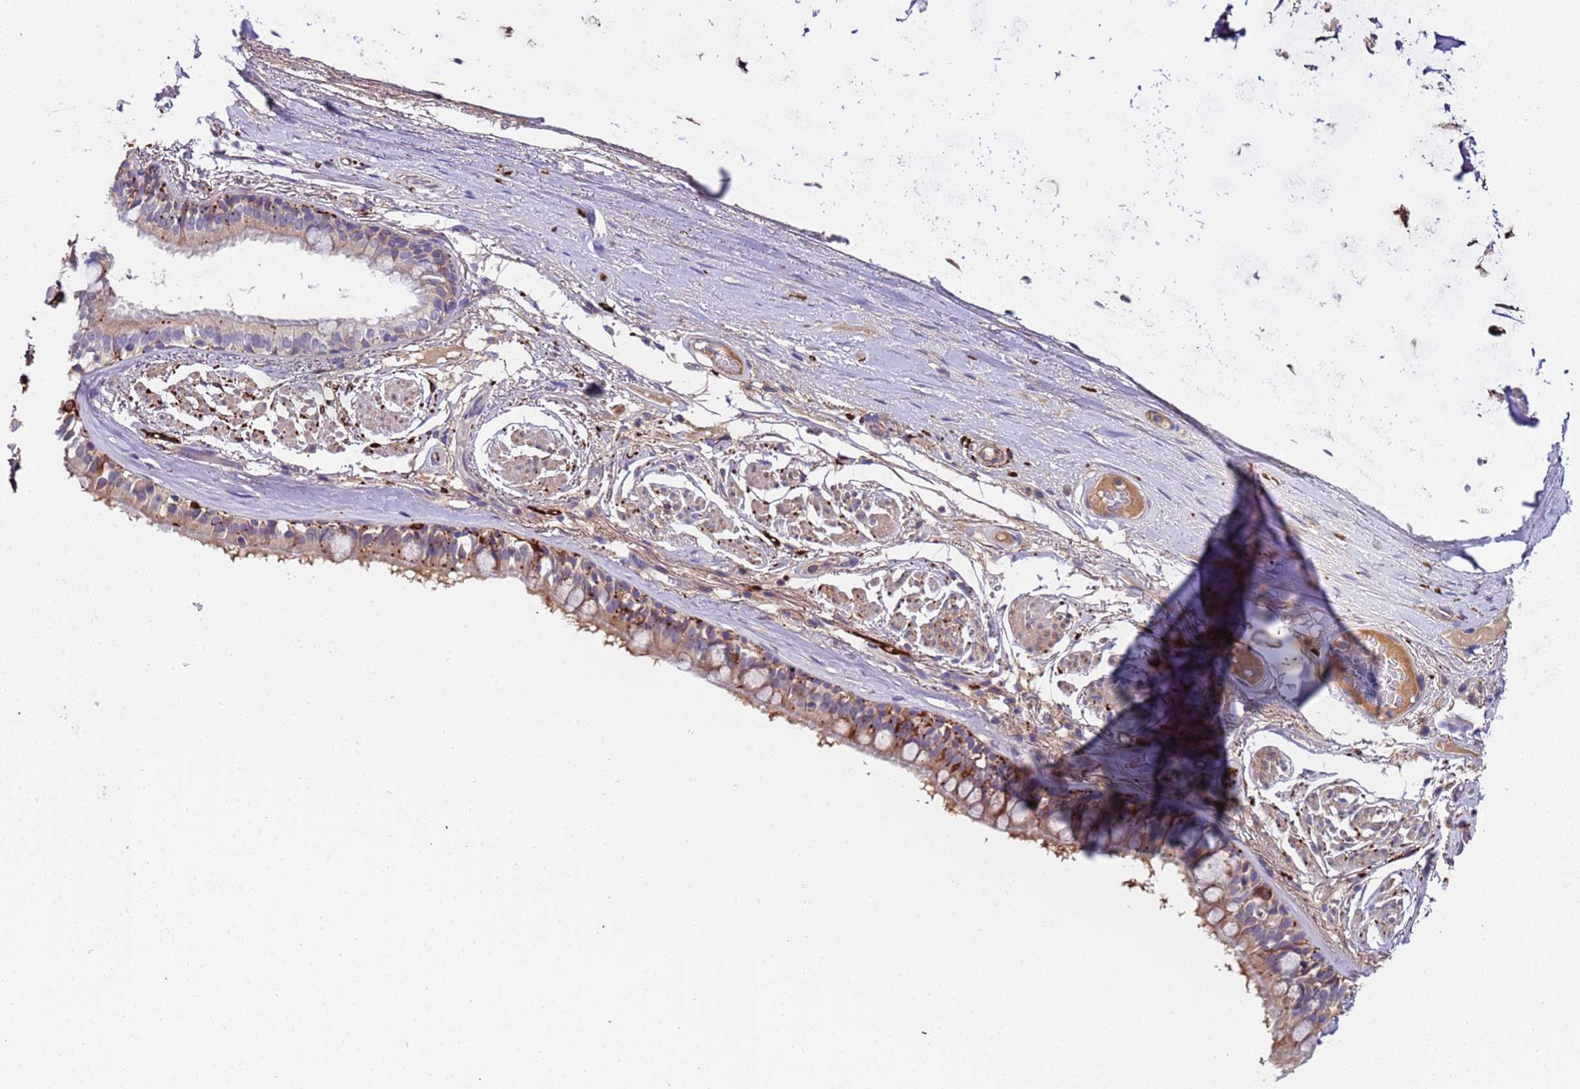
{"staining": {"intensity": "moderate", "quantity": "25%-75%", "location": "cytoplasmic/membranous"}, "tissue": "bronchus", "cell_type": "Respiratory epithelial cells", "image_type": "normal", "snomed": [{"axis": "morphology", "description": "Normal tissue, NOS"}, {"axis": "topography", "description": "Bronchus"}], "caption": "Respiratory epithelial cells reveal medium levels of moderate cytoplasmic/membranous expression in about 25%-75% of cells in unremarkable human bronchus.", "gene": "PAQR7", "patient": {"sex": "male", "age": 70}}